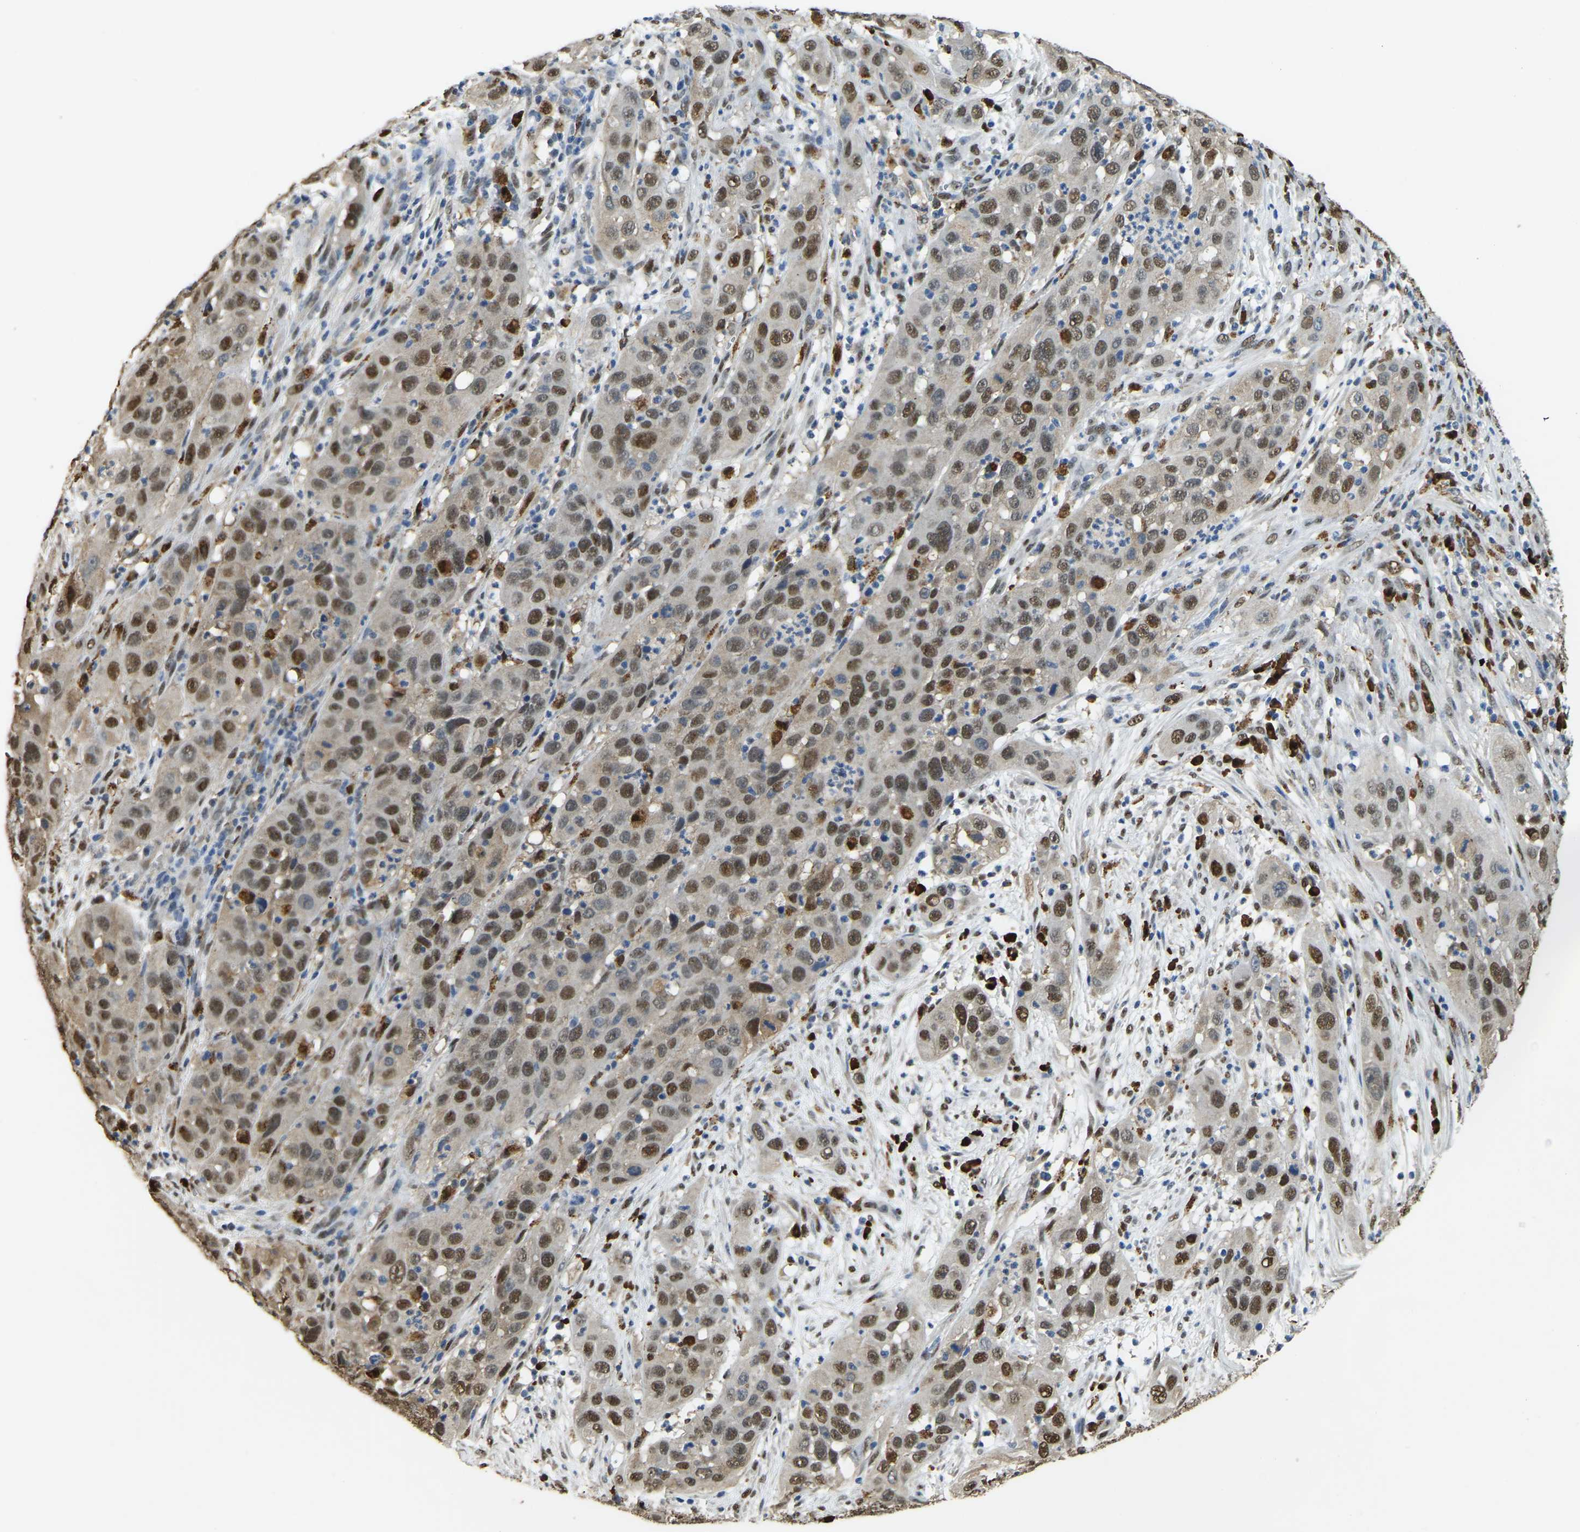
{"staining": {"intensity": "strong", "quantity": "25%-75%", "location": "cytoplasmic/membranous,nuclear"}, "tissue": "cervical cancer", "cell_type": "Tumor cells", "image_type": "cancer", "snomed": [{"axis": "morphology", "description": "Squamous cell carcinoma, NOS"}, {"axis": "topography", "description": "Cervix"}], "caption": "Strong cytoplasmic/membranous and nuclear expression is identified in about 25%-75% of tumor cells in squamous cell carcinoma (cervical).", "gene": "NANS", "patient": {"sex": "female", "age": 32}}